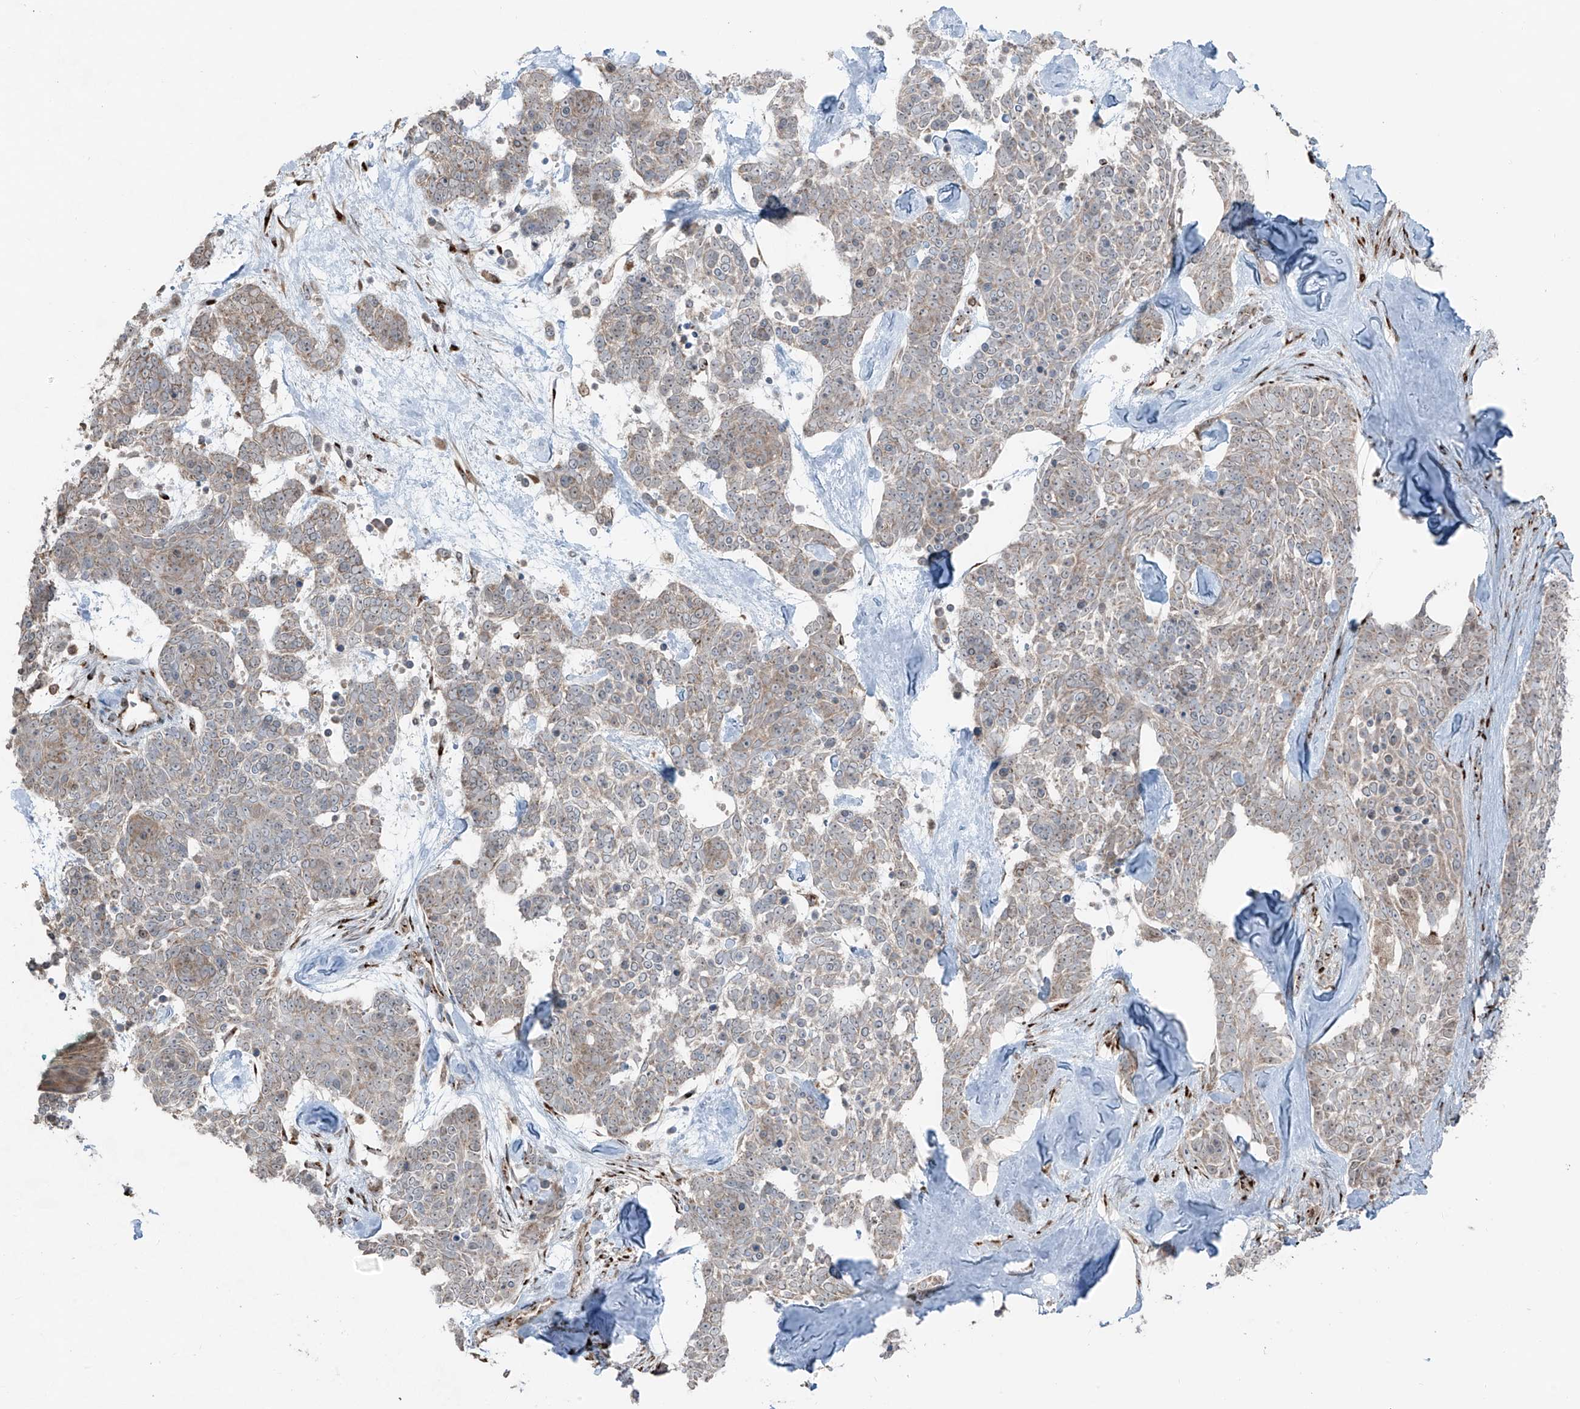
{"staining": {"intensity": "moderate", "quantity": "25%-75%", "location": "cytoplasmic/membranous"}, "tissue": "skin cancer", "cell_type": "Tumor cells", "image_type": "cancer", "snomed": [{"axis": "morphology", "description": "Basal cell carcinoma"}, {"axis": "topography", "description": "Skin"}], "caption": "DAB immunohistochemical staining of human skin cancer displays moderate cytoplasmic/membranous protein expression in approximately 25%-75% of tumor cells. (Brightfield microscopy of DAB IHC at high magnification).", "gene": "ERLEC1", "patient": {"sex": "female", "age": 81}}